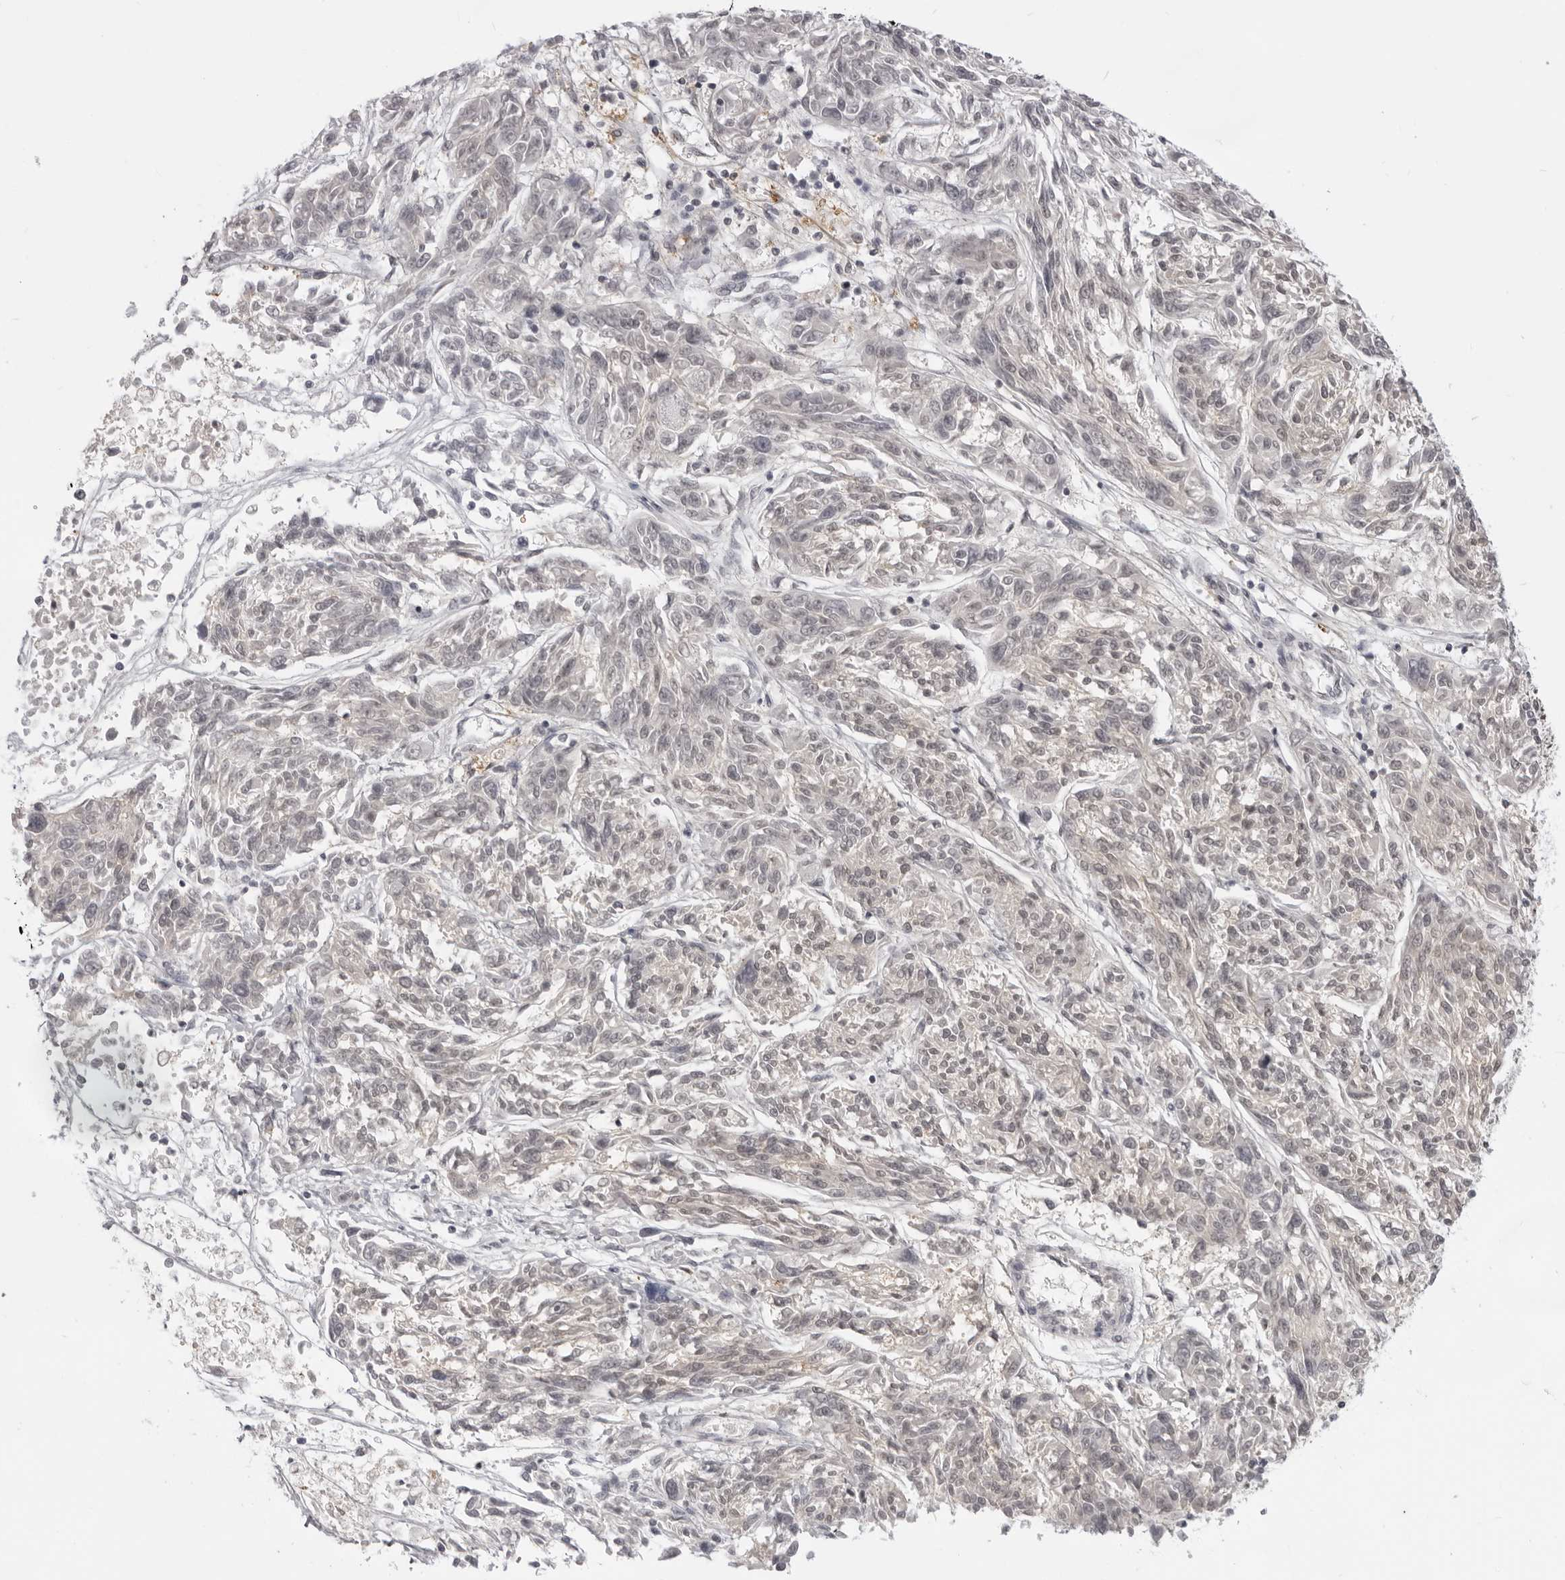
{"staining": {"intensity": "weak", "quantity": "25%-75%", "location": "nuclear"}, "tissue": "melanoma", "cell_type": "Tumor cells", "image_type": "cancer", "snomed": [{"axis": "morphology", "description": "Malignant melanoma, NOS"}, {"axis": "topography", "description": "Skin"}], "caption": "This image reveals melanoma stained with IHC to label a protein in brown. The nuclear of tumor cells show weak positivity for the protein. Nuclei are counter-stained blue.", "gene": "SRGAP2", "patient": {"sex": "male", "age": 53}}